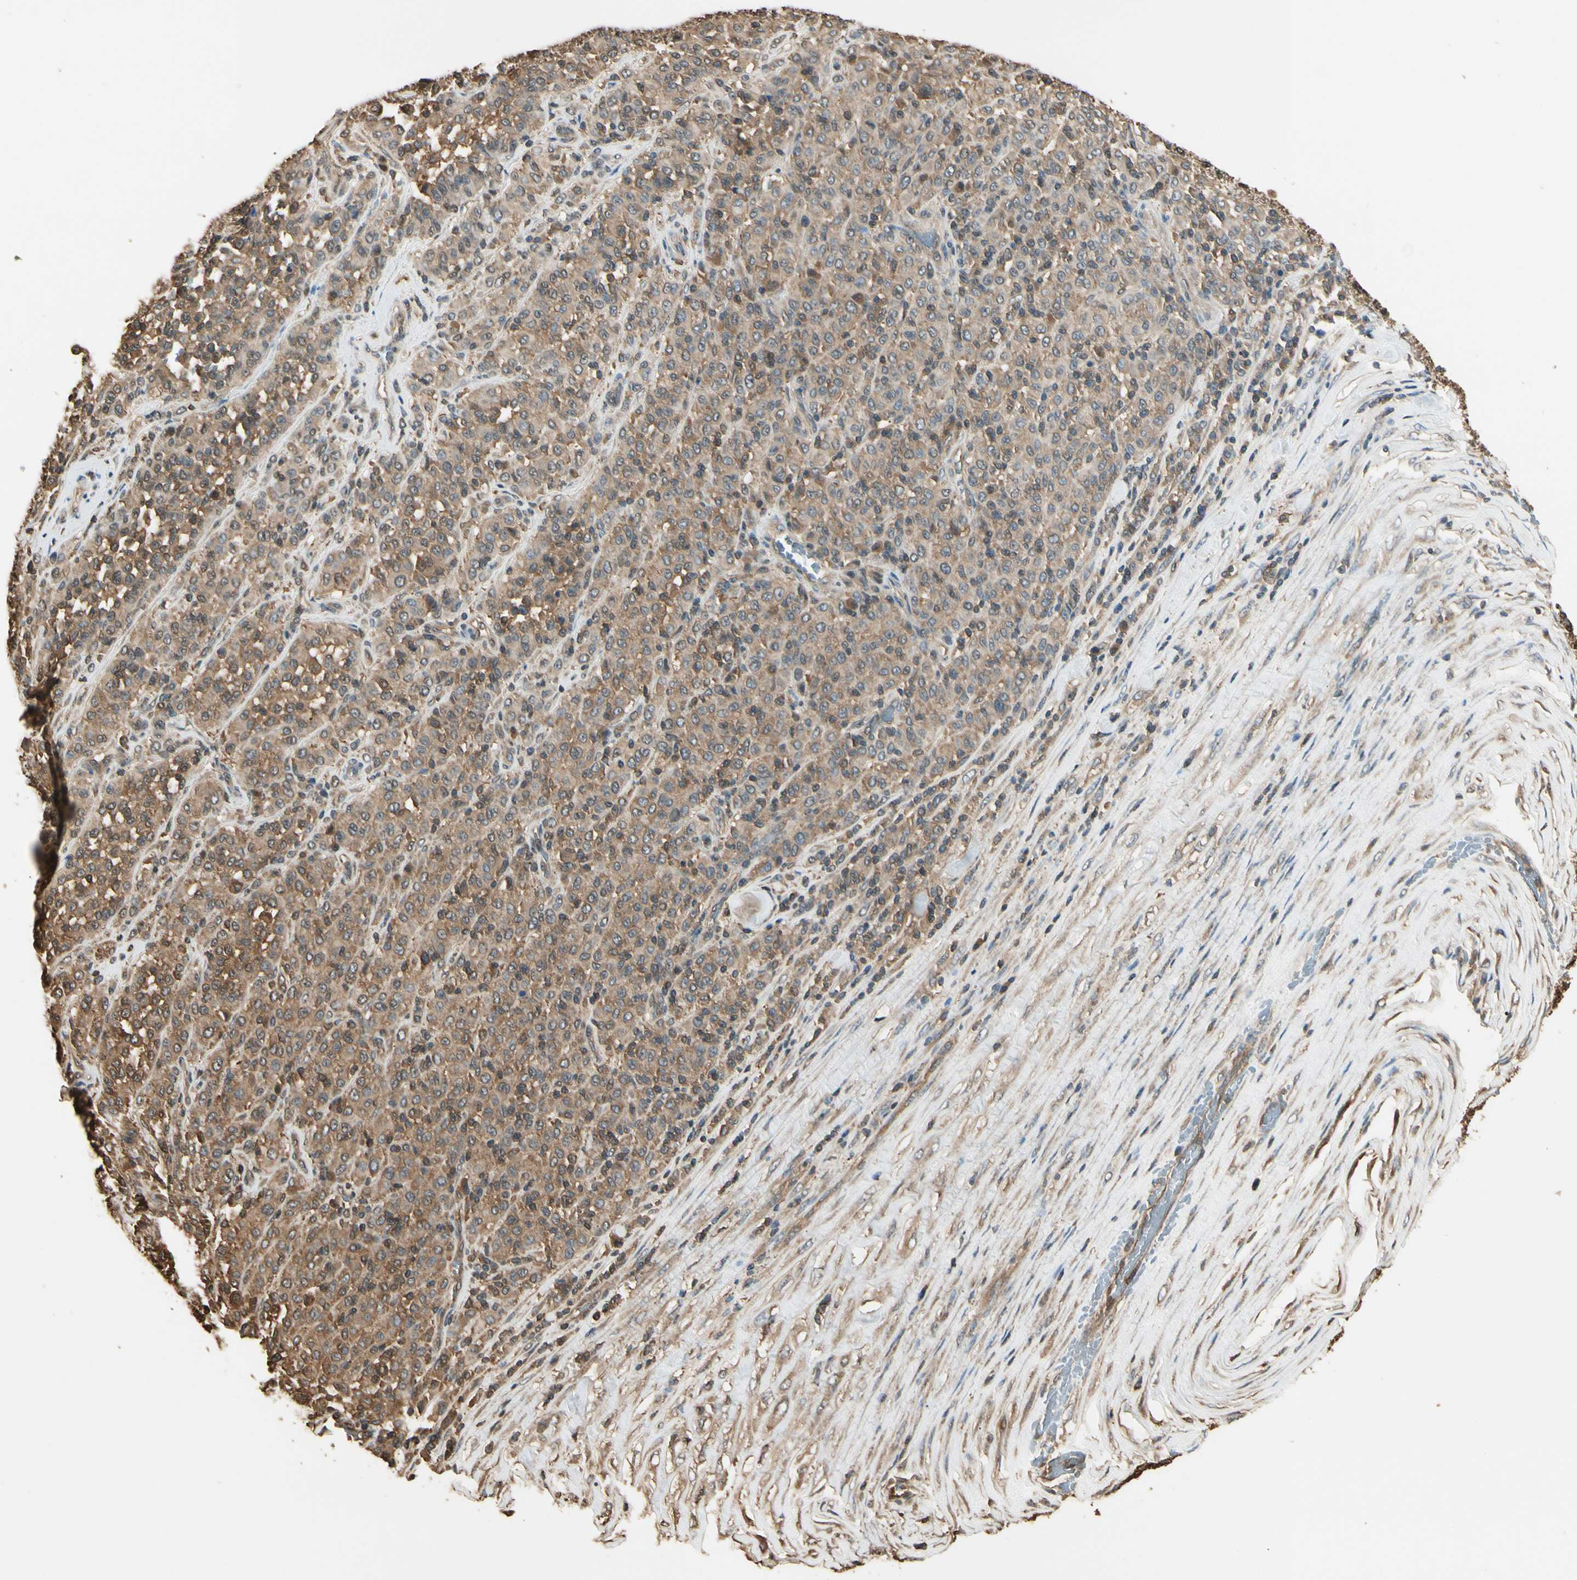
{"staining": {"intensity": "moderate", "quantity": ">75%", "location": "cytoplasmic/membranous"}, "tissue": "melanoma", "cell_type": "Tumor cells", "image_type": "cancer", "snomed": [{"axis": "morphology", "description": "Malignant melanoma, Metastatic site"}, {"axis": "topography", "description": "Pancreas"}], "caption": "Human malignant melanoma (metastatic site) stained with a brown dye demonstrates moderate cytoplasmic/membranous positive expression in approximately >75% of tumor cells.", "gene": "YWHAE", "patient": {"sex": "female", "age": 30}}